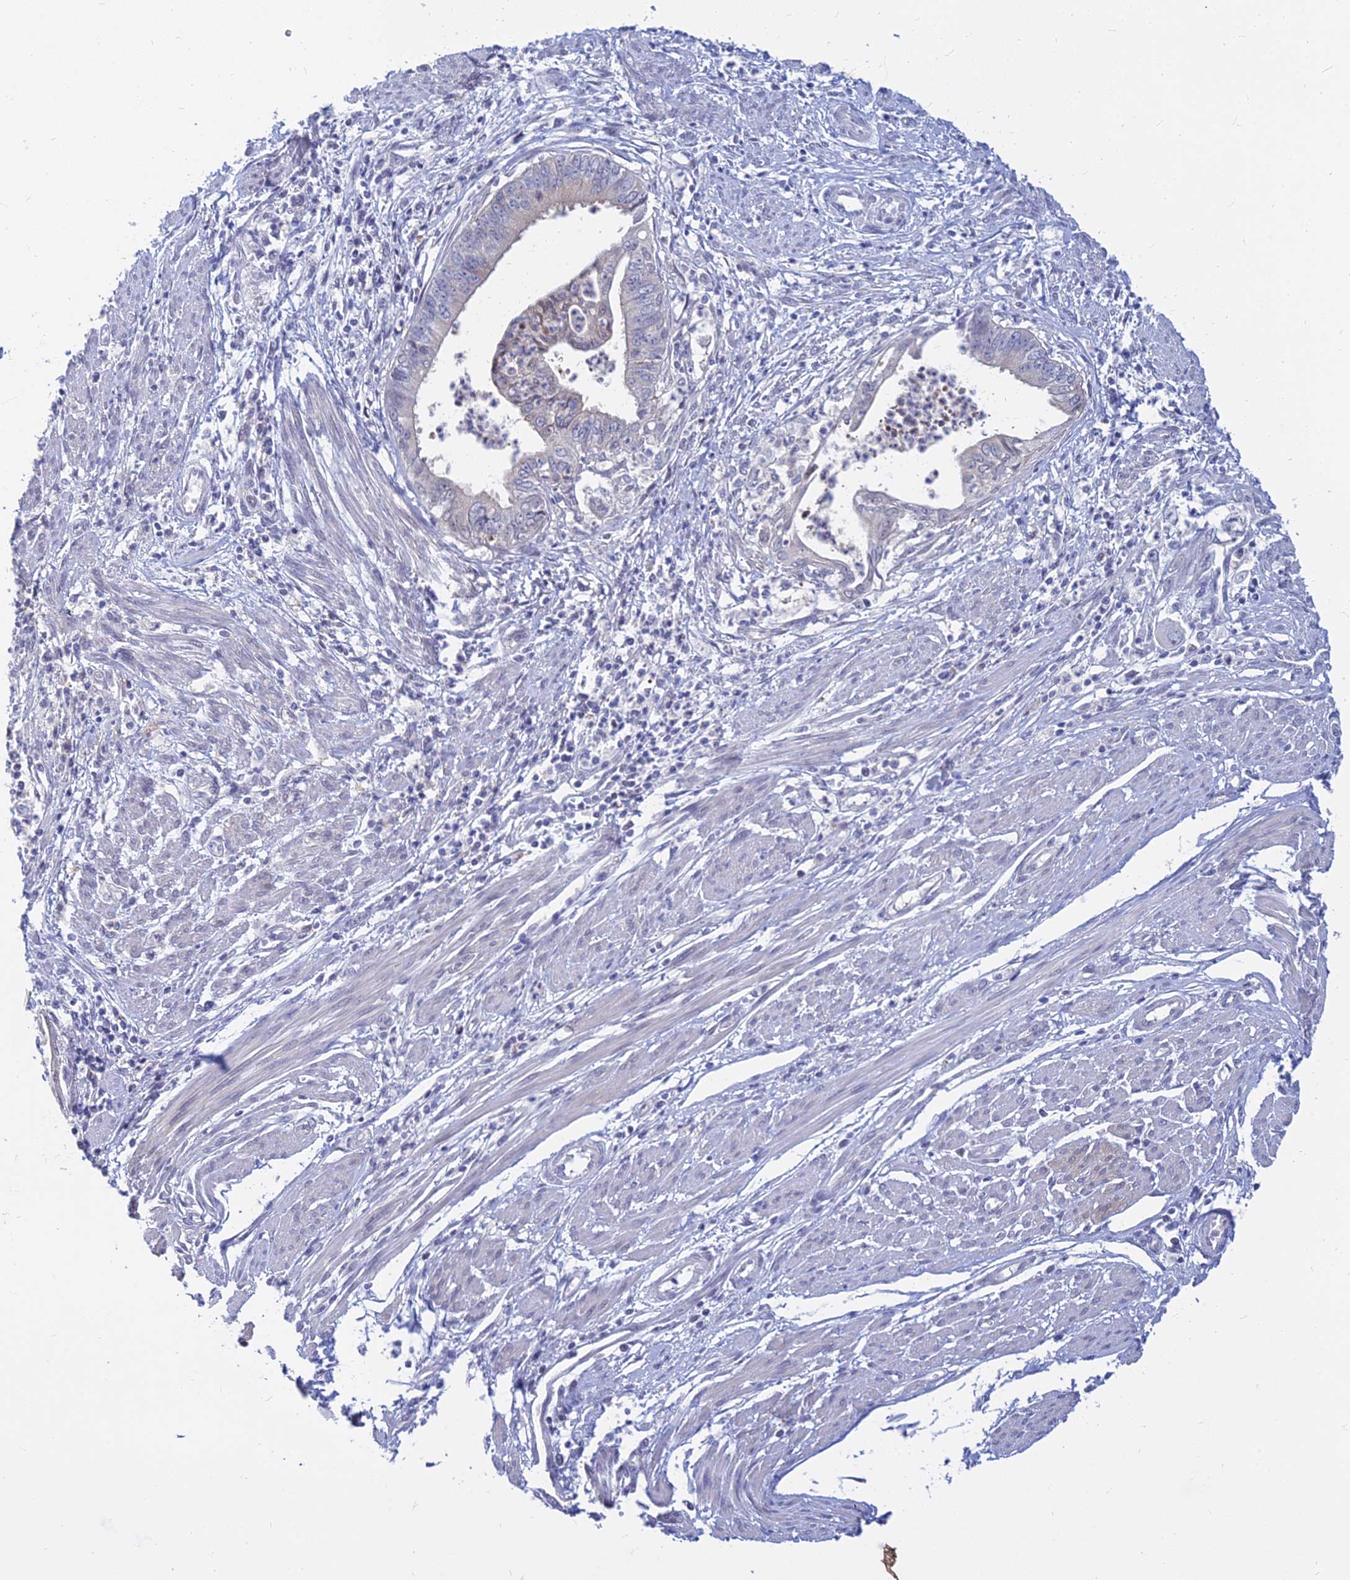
{"staining": {"intensity": "weak", "quantity": "<25%", "location": "cytoplasmic/membranous,nuclear"}, "tissue": "endometrial cancer", "cell_type": "Tumor cells", "image_type": "cancer", "snomed": [{"axis": "morphology", "description": "Adenocarcinoma, NOS"}, {"axis": "topography", "description": "Endometrium"}], "caption": "Human endometrial cancer (adenocarcinoma) stained for a protein using IHC demonstrates no positivity in tumor cells.", "gene": "B3GALT4", "patient": {"sex": "female", "age": 73}}